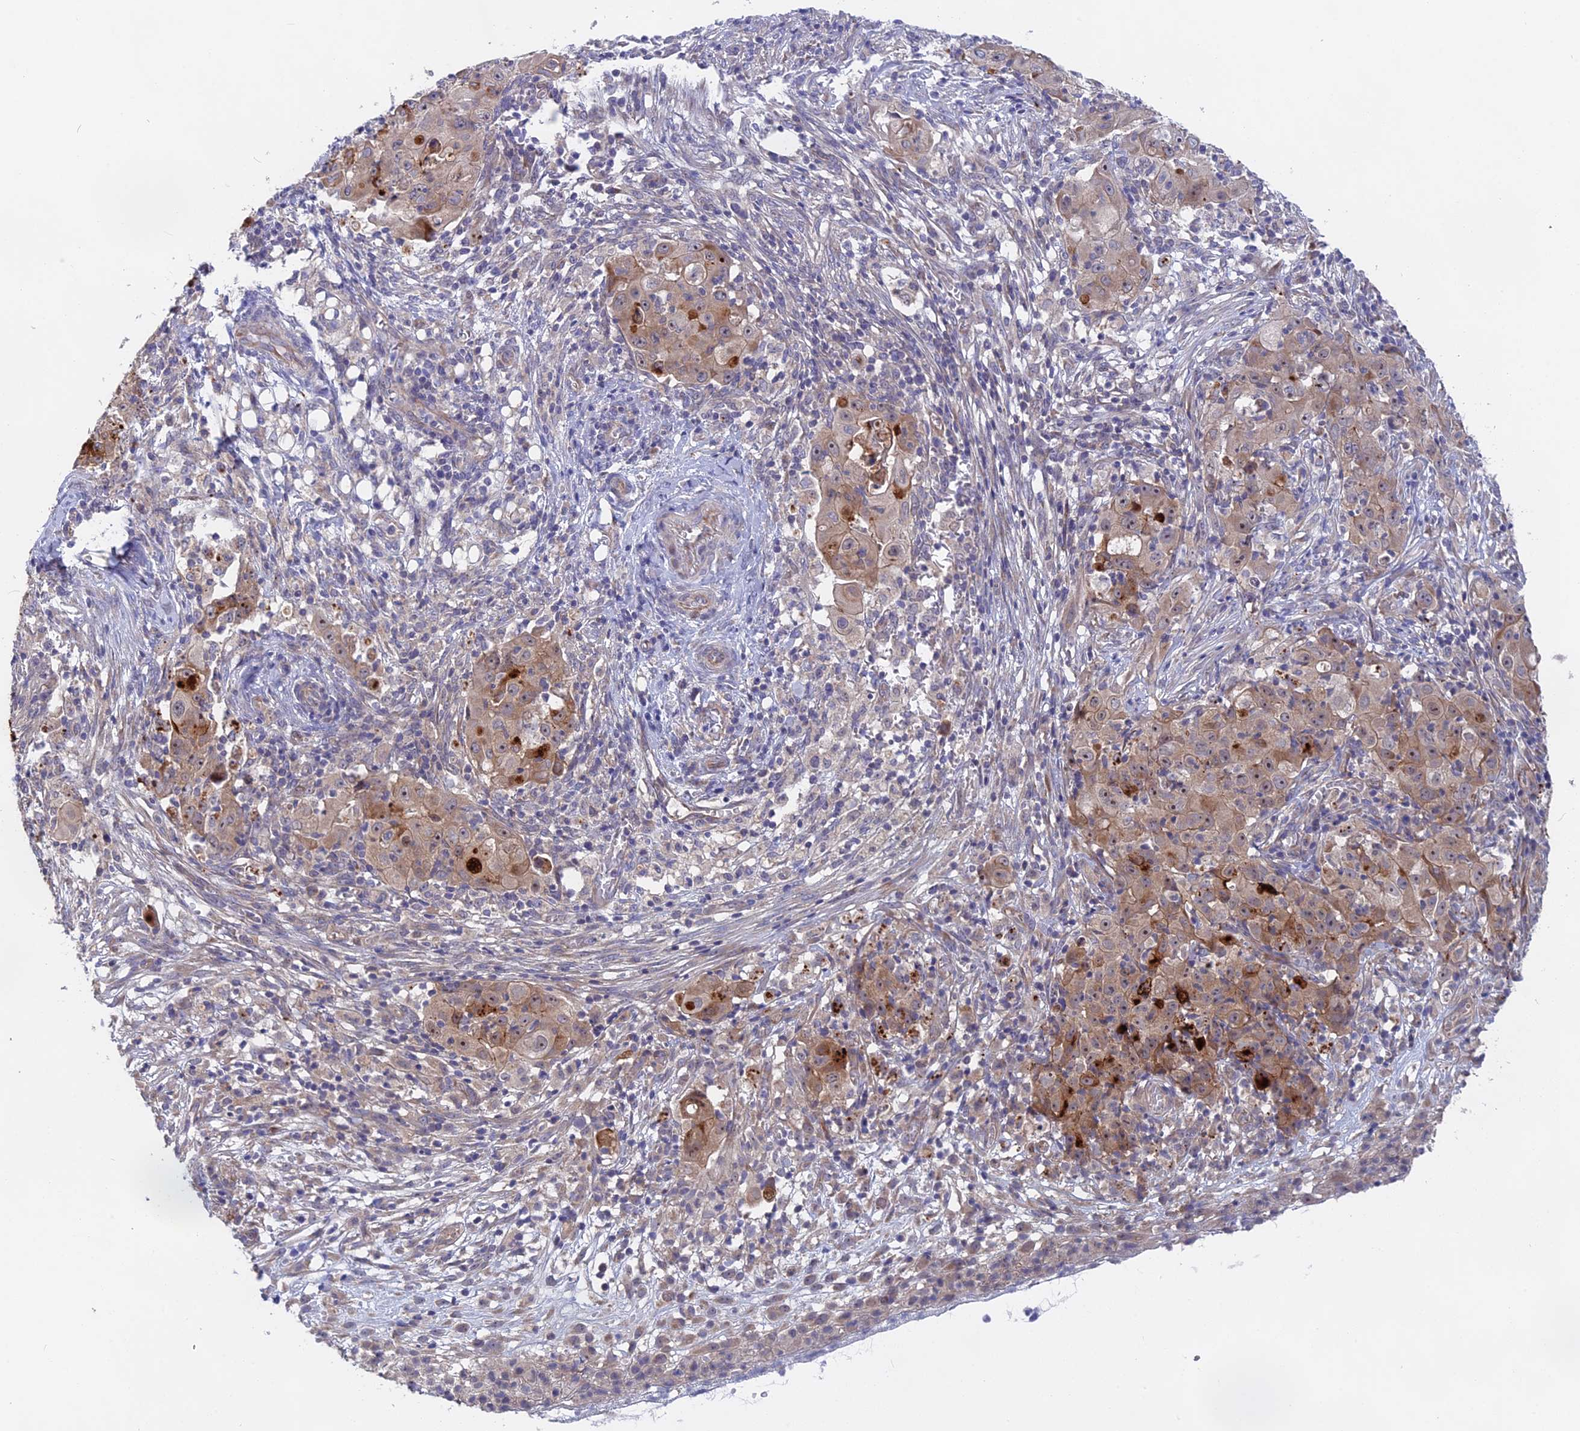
{"staining": {"intensity": "strong", "quantity": "25%-75%", "location": "cytoplasmic/membranous"}, "tissue": "ovarian cancer", "cell_type": "Tumor cells", "image_type": "cancer", "snomed": [{"axis": "morphology", "description": "Carcinoma, endometroid"}, {"axis": "topography", "description": "Ovary"}], "caption": "IHC photomicrograph of neoplastic tissue: endometroid carcinoma (ovarian) stained using immunohistochemistry (IHC) shows high levels of strong protein expression localized specifically in the cytoplasmic/membranous of tumor cells, appearing as a cytoplasmic/membranous brown color.", "gene": "TENT4B", "patient": {"sex": "female", "age": 42}}